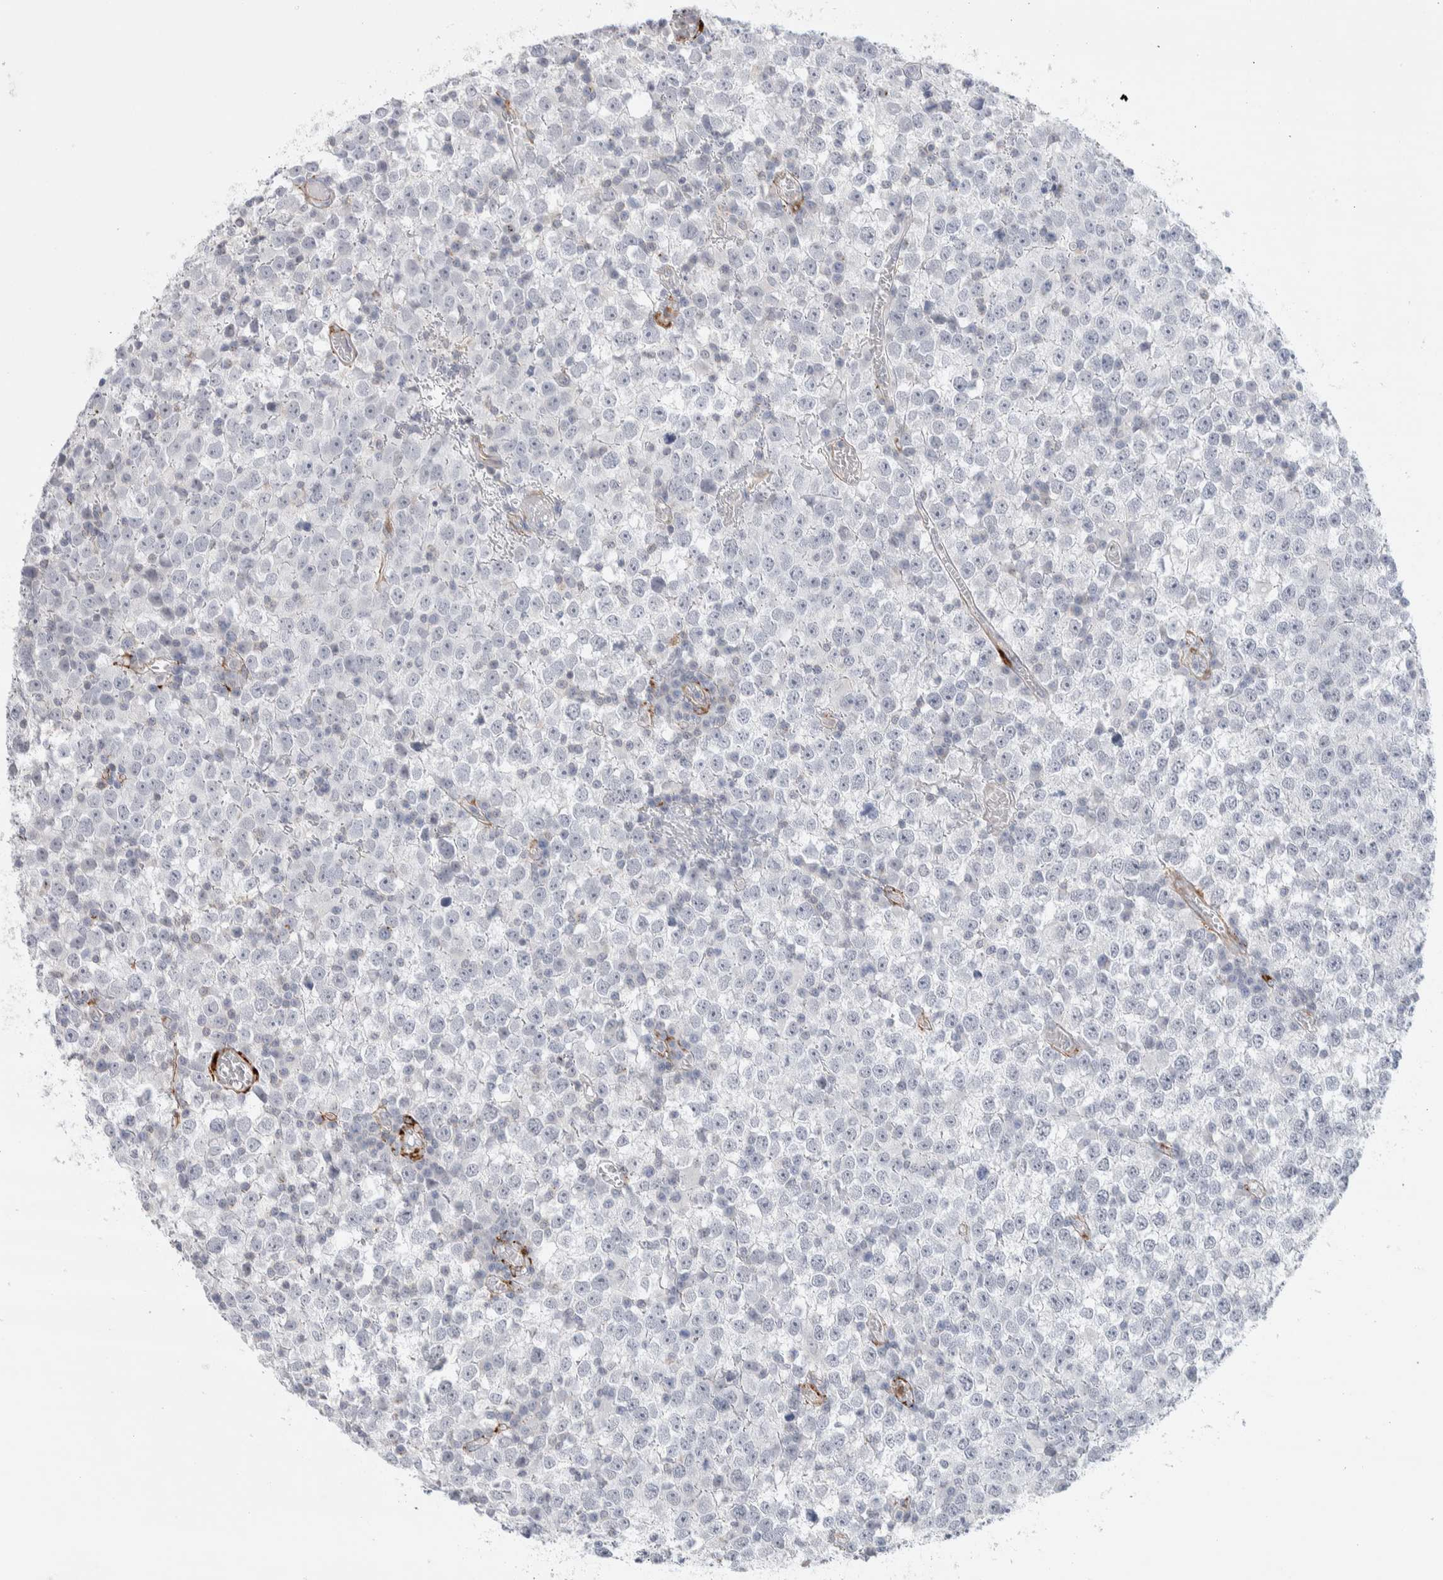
{"staining": {"intensity": "negative", "quantity": "none", "location": "none"}, "tissue": "testis cancer", "cell_type": "Tumor cells", "image_type": "cancer", "snomed": [{"axis": "morphology", "description": "Seminoma, NOS"}, {"axis": "topography", "description": "Testis"}], "caption": "Histopathology image shows no significant protein staining in tumor cells of testis cancer.", "gene": "SEPTIN4", "patient": {"sex": "male", "age": 65}}